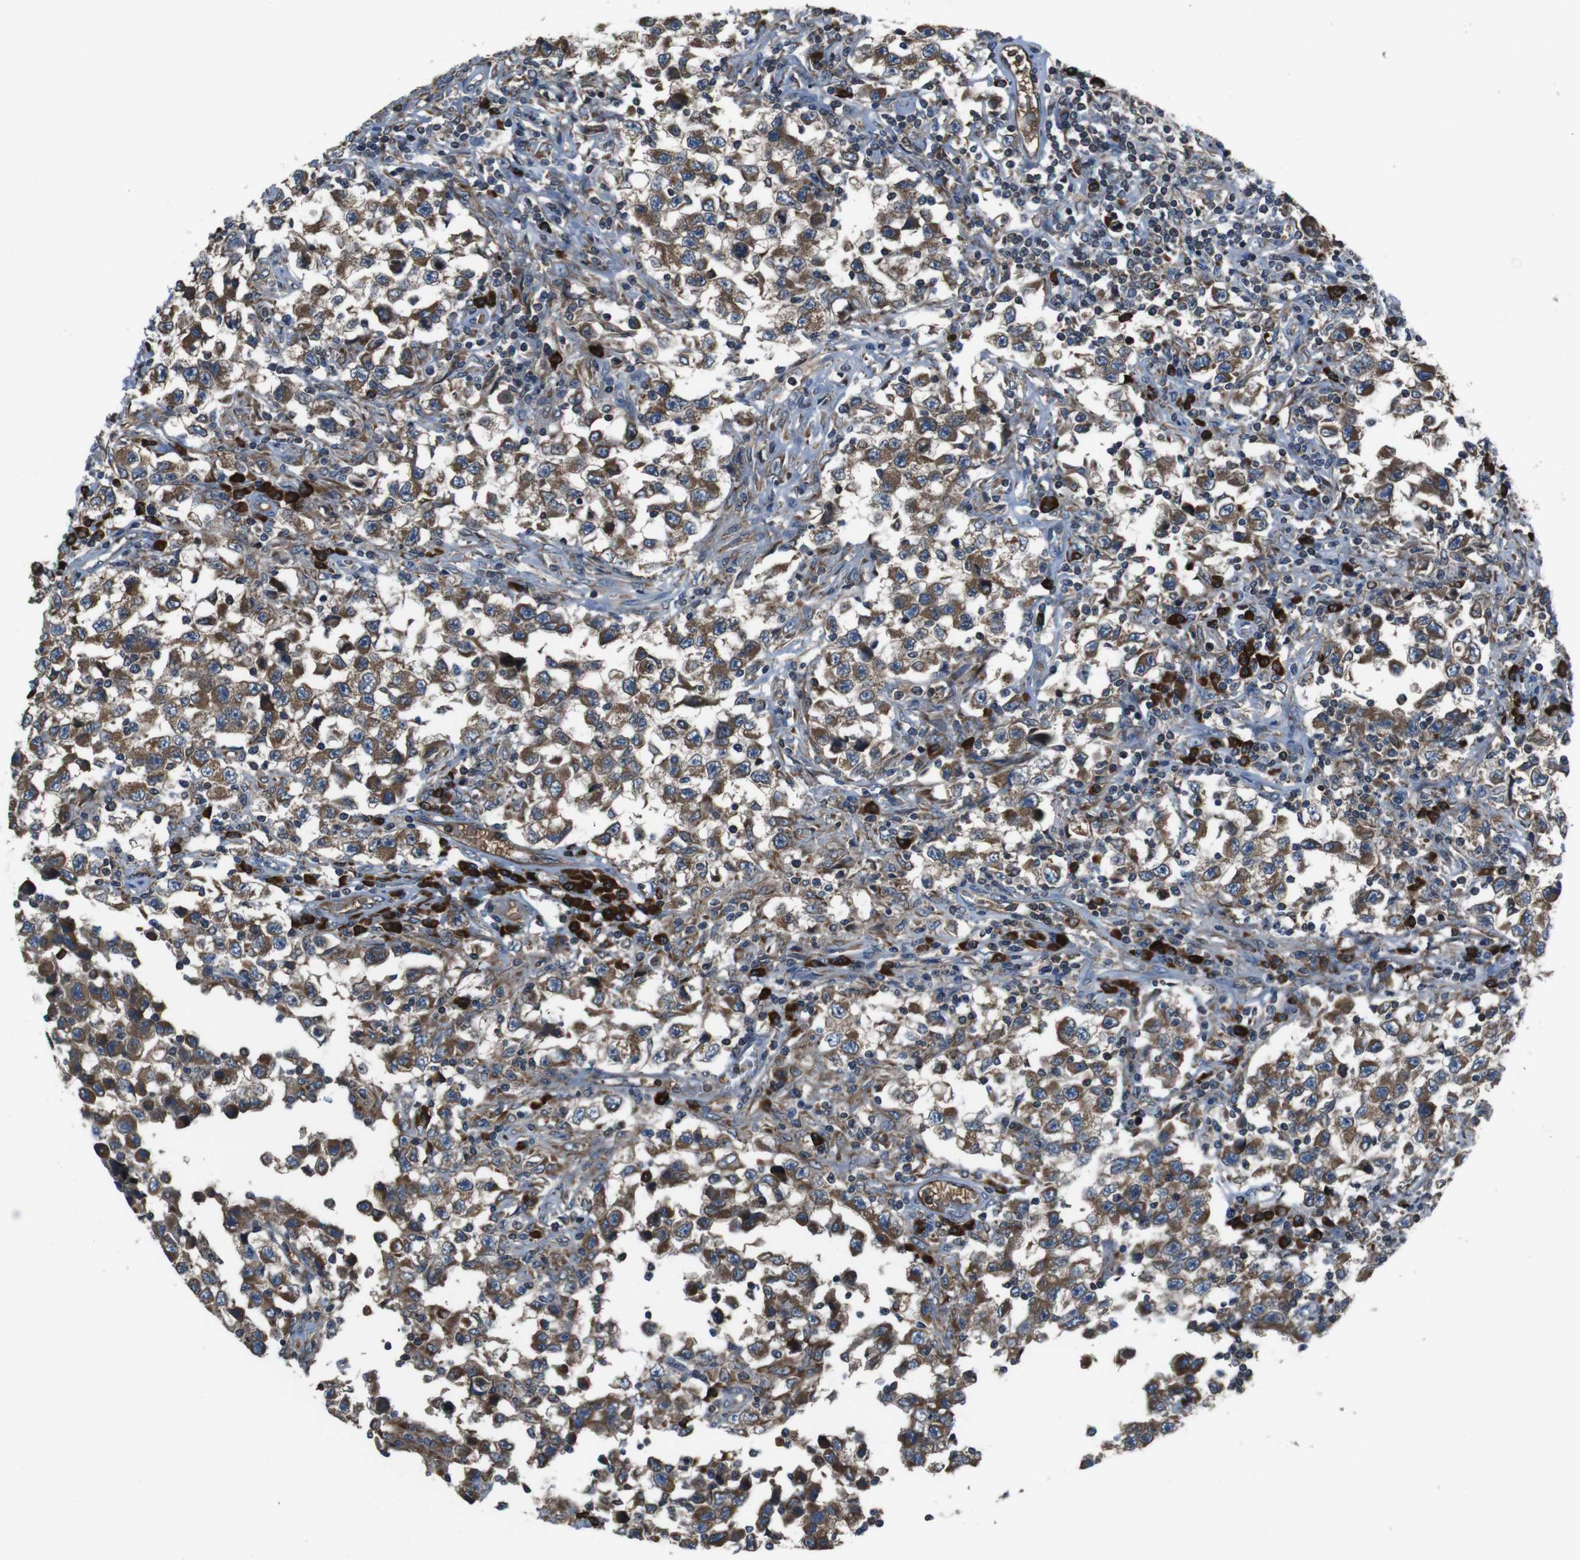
{"staining": {"intensity": "moderate", "quantity": ">75%", "location": "cytoplasmic/membranous"}, "tissue": "testis cancer", "cell_type": "Tumor cells", "image_type": "cancer", "snomed": [{"axis": "morphology", "description": "Carcinoma, Embryonal, NOS"}, {"axis": "topography", "description": "Testis"}], "caption": "This image shows testis embryonal carcinoma stained with immunohistochemistry to label a protein in brown. The cytoplasmic/membranous of tumor cells show moderate positivity for the protein. Nuclei are counter-stained blue.", "gene": "SSR3", "patient": {"sex": "male", "age": 21}}